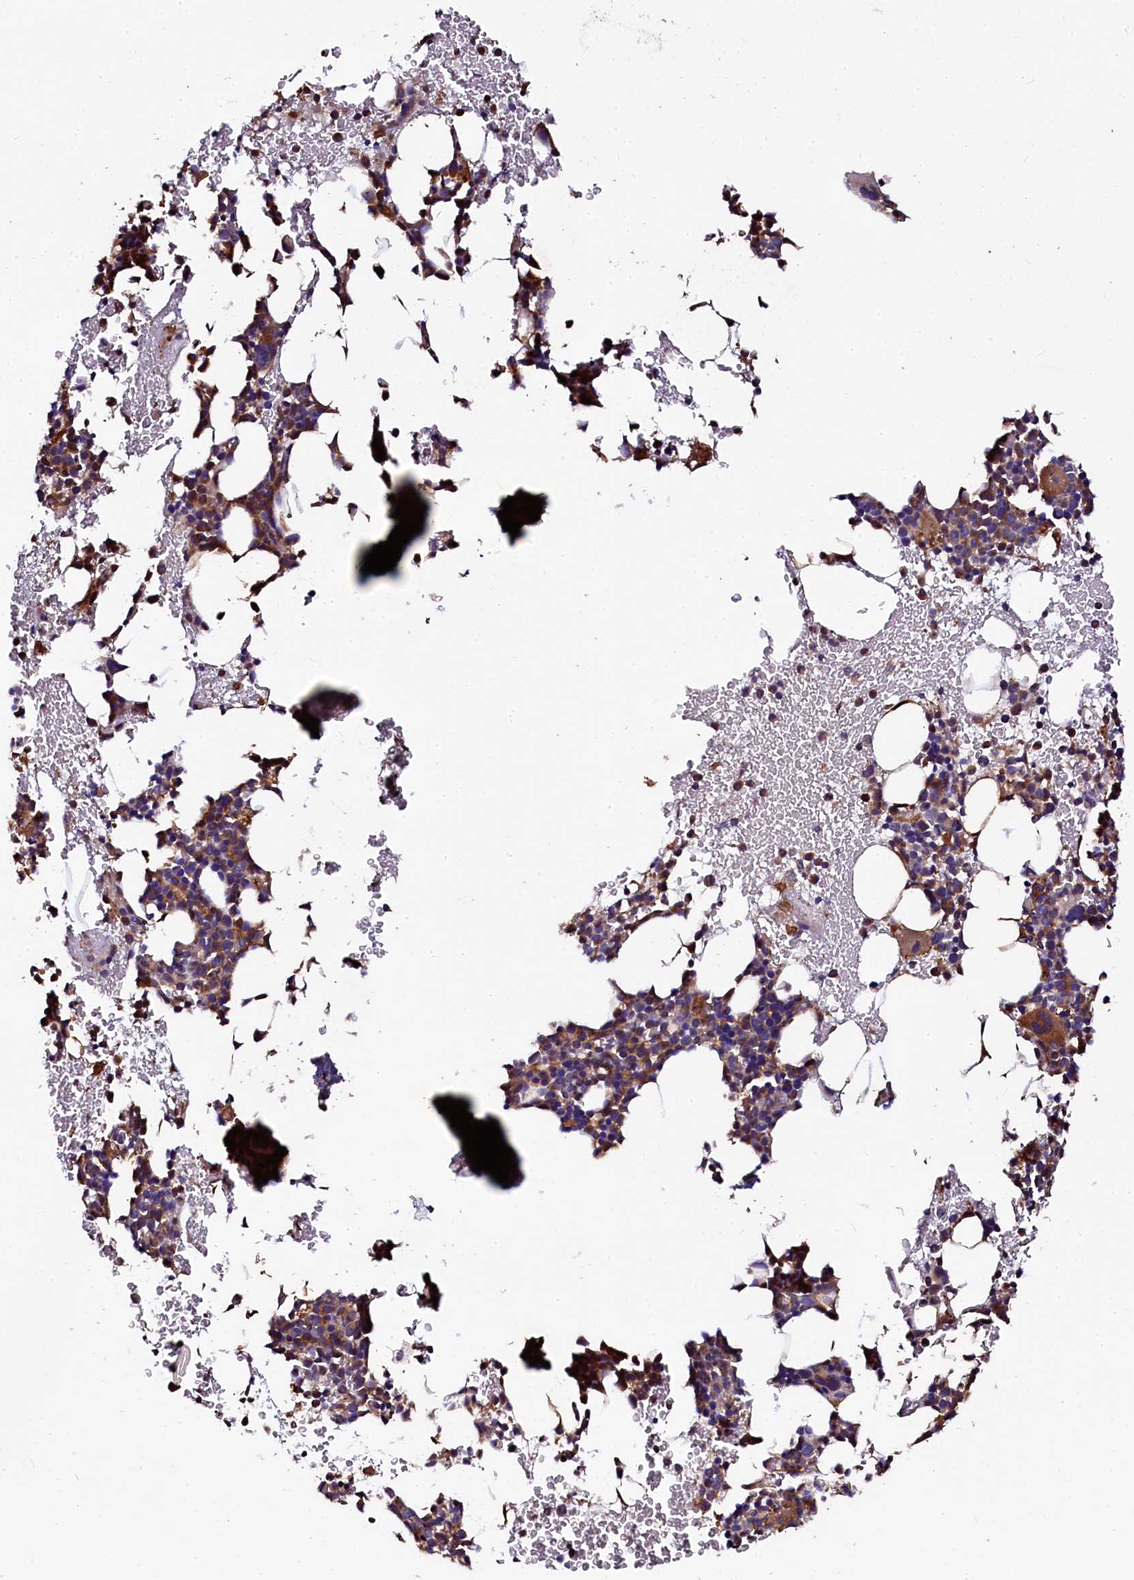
{"staining": {"intensity": "moderate", "quantity": "<25%", "location": "cytoplasmic/membranous"}, "tissue": "bone marrow", "cell_type": "Hematopoietic cells", "image_type": "normal", "snomed": [{"axis": "morphology", "description": "Normal tissue, NOS"}, {"axis": "topography", "description": "Bone marrow"}], "caption": "Brown immunohistochemical staining in benign bone marrow reveals moderate cytoplasmic/membranous staining in approximately <25% of hematopoietic cells. (DAB (3,3'-diaminobenzidine) IHC with brightfield microscopy, high magnification).", "gene": "APPL2", "patient": {"sex": "female", "age": 37}}